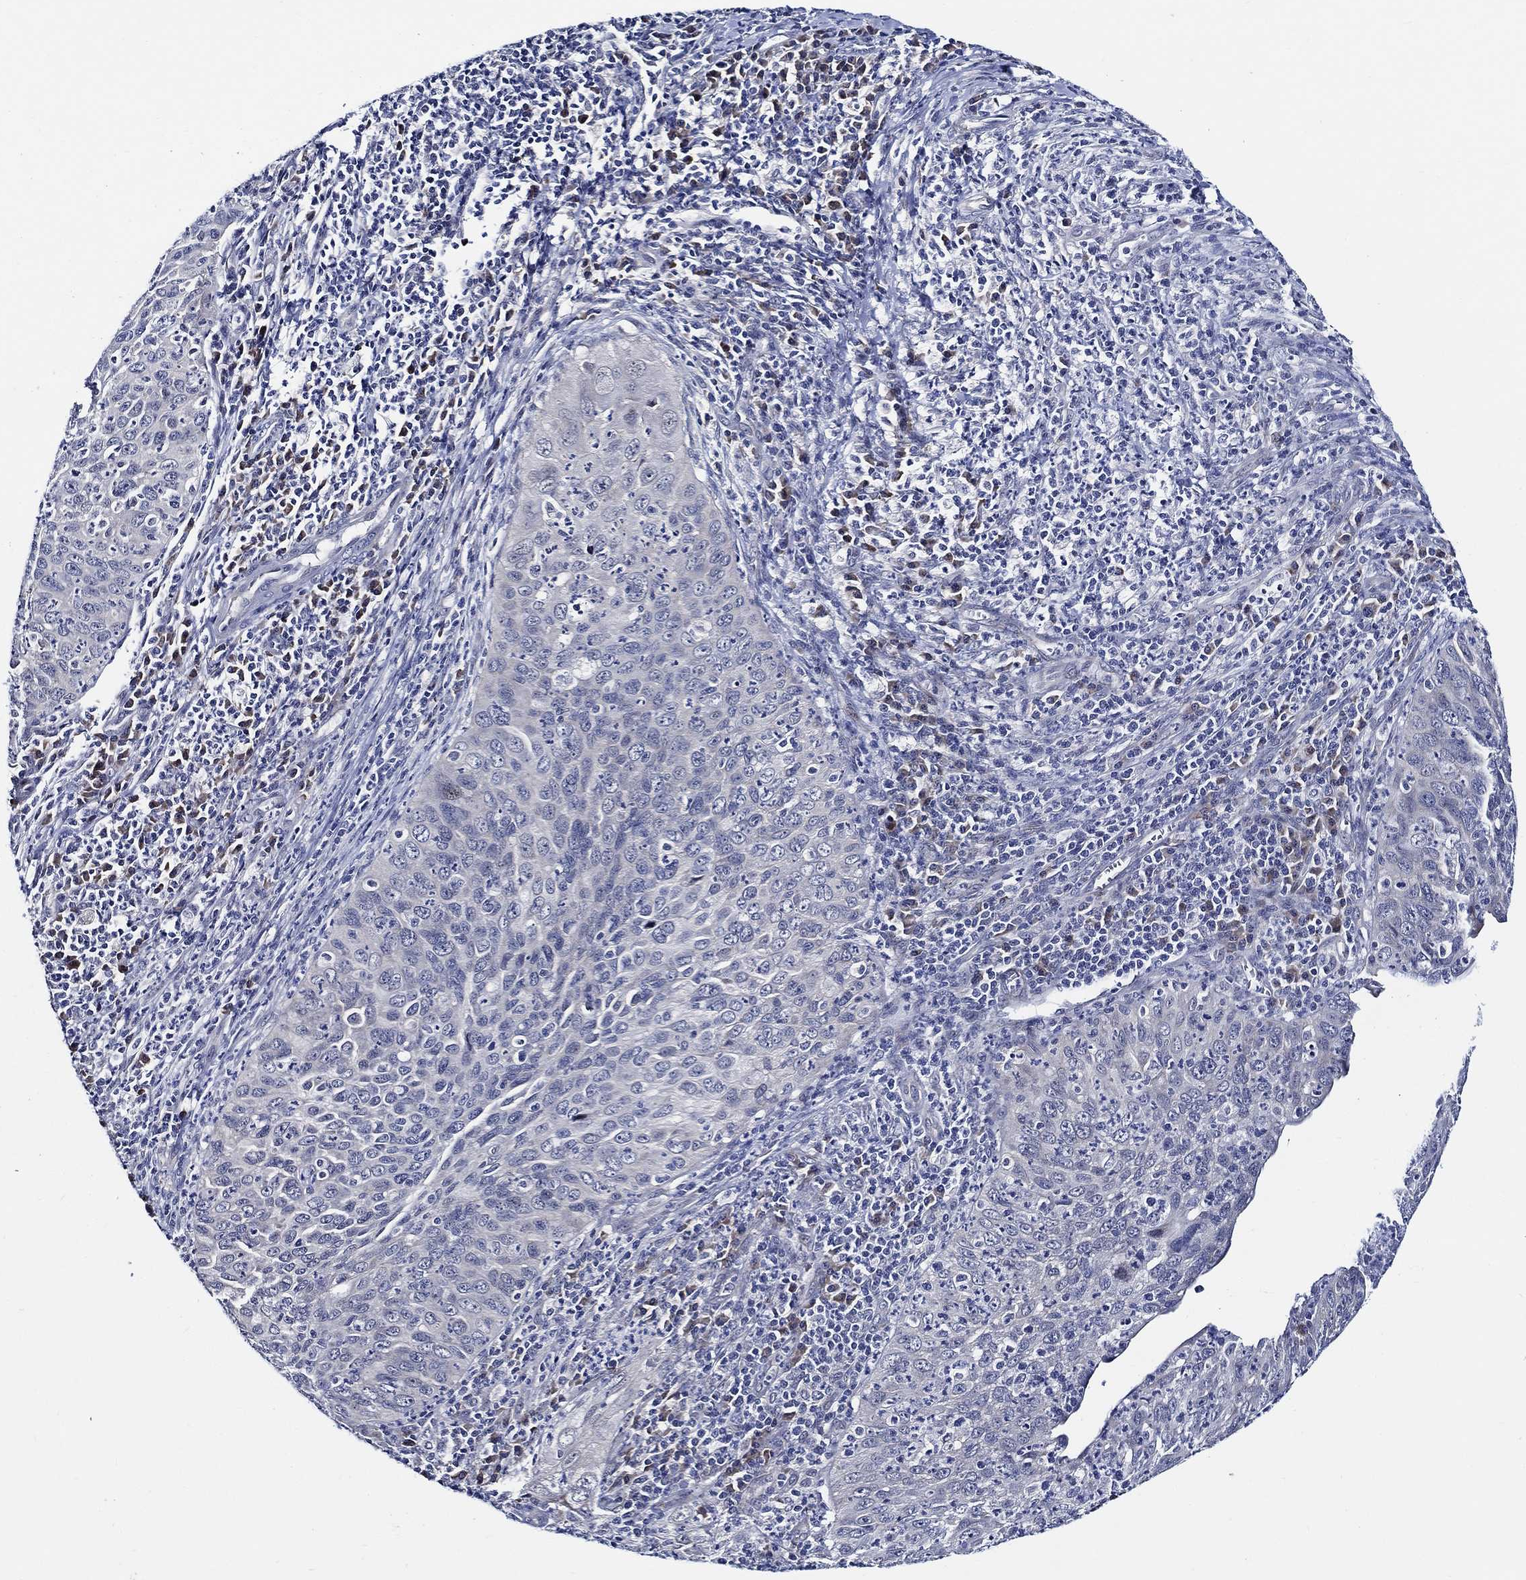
{"staining": {"intensity": "negative", "quantity": "none", "location": "none"}, "tissue": "cervical cancer", "cell_type": "Tumor cells", "image_type": "cancer", "snomed": [{"axis": "morphology", "description": "Squamous cell carcinoma, NOS"}, {"axis": "topography", "description": "Cervix"}], "caption": "Photomicrograph shows no significant protein positivity in tumor cells of cervical cancer.", "gene": "C8orf48", "patient": {"sex": "female", "age": 26}}